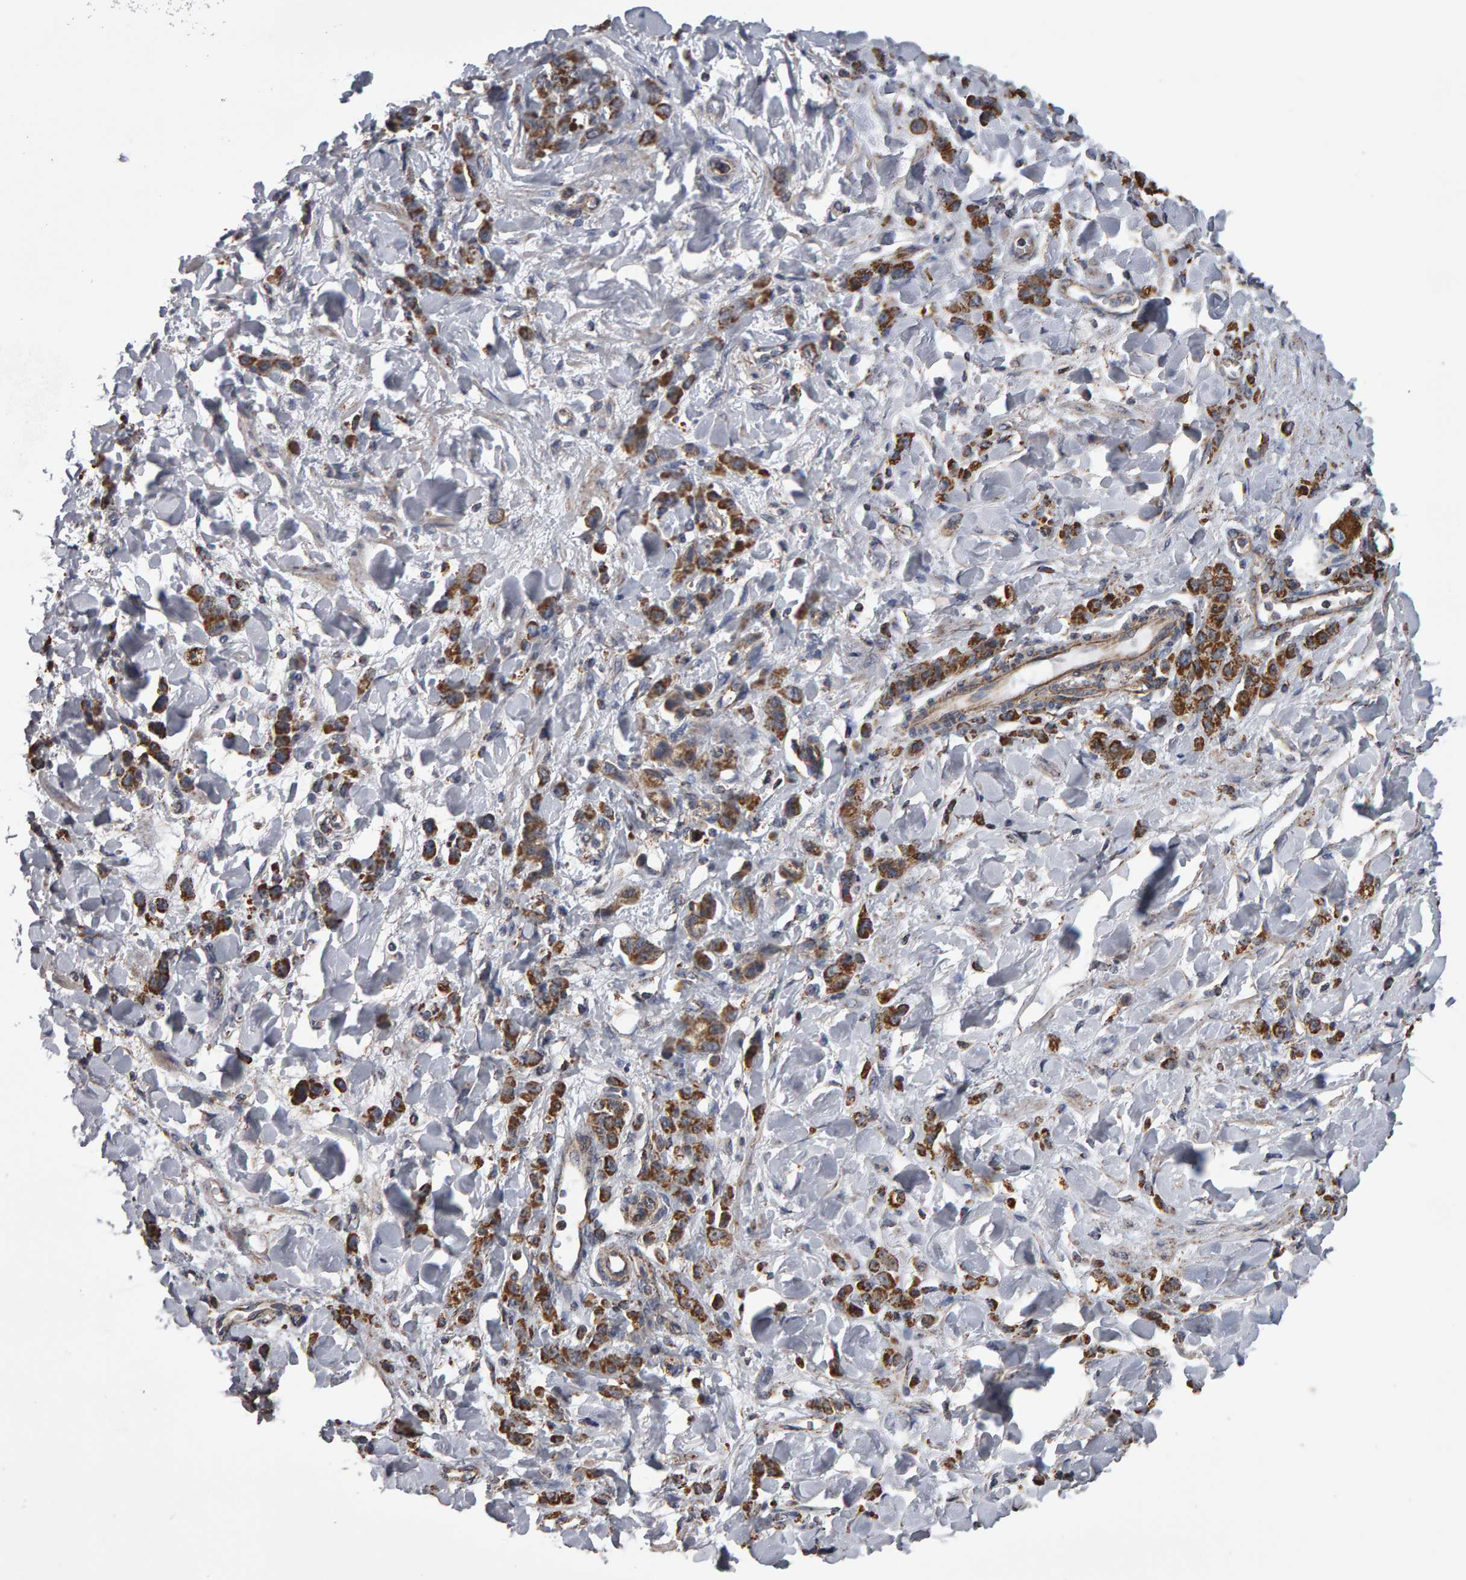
{"staining": {"intensity": "moderate", "quantity": ">75%", "location": "cytoplasmic/membranous"}, "tissue": "stomach cancer", "cell_type": "Tumor cells", "image_type": "cancer", "snomed": [{"axis": "morphology", "description": "Normal tissue, NOS"}, {"axis": "morphology", "description": "Adenocarcinoma, NOS"}, {"axis": "topography", "description": "Stomach"}], "caption": "A brown stain labels moderate cytoplasmic/membranous staining of a protein in stomach cancer (adenocarcinoma) tumor cells. The staining was performed using DAB (3,3'-diaminobenzidine) to visualize the protein expression in brown, while the nuclei were stained in blue with hematoxylin (Magnification: 20x).", "gene": "TOM1L1", "patient": {"sex": "male", "age": 82}}